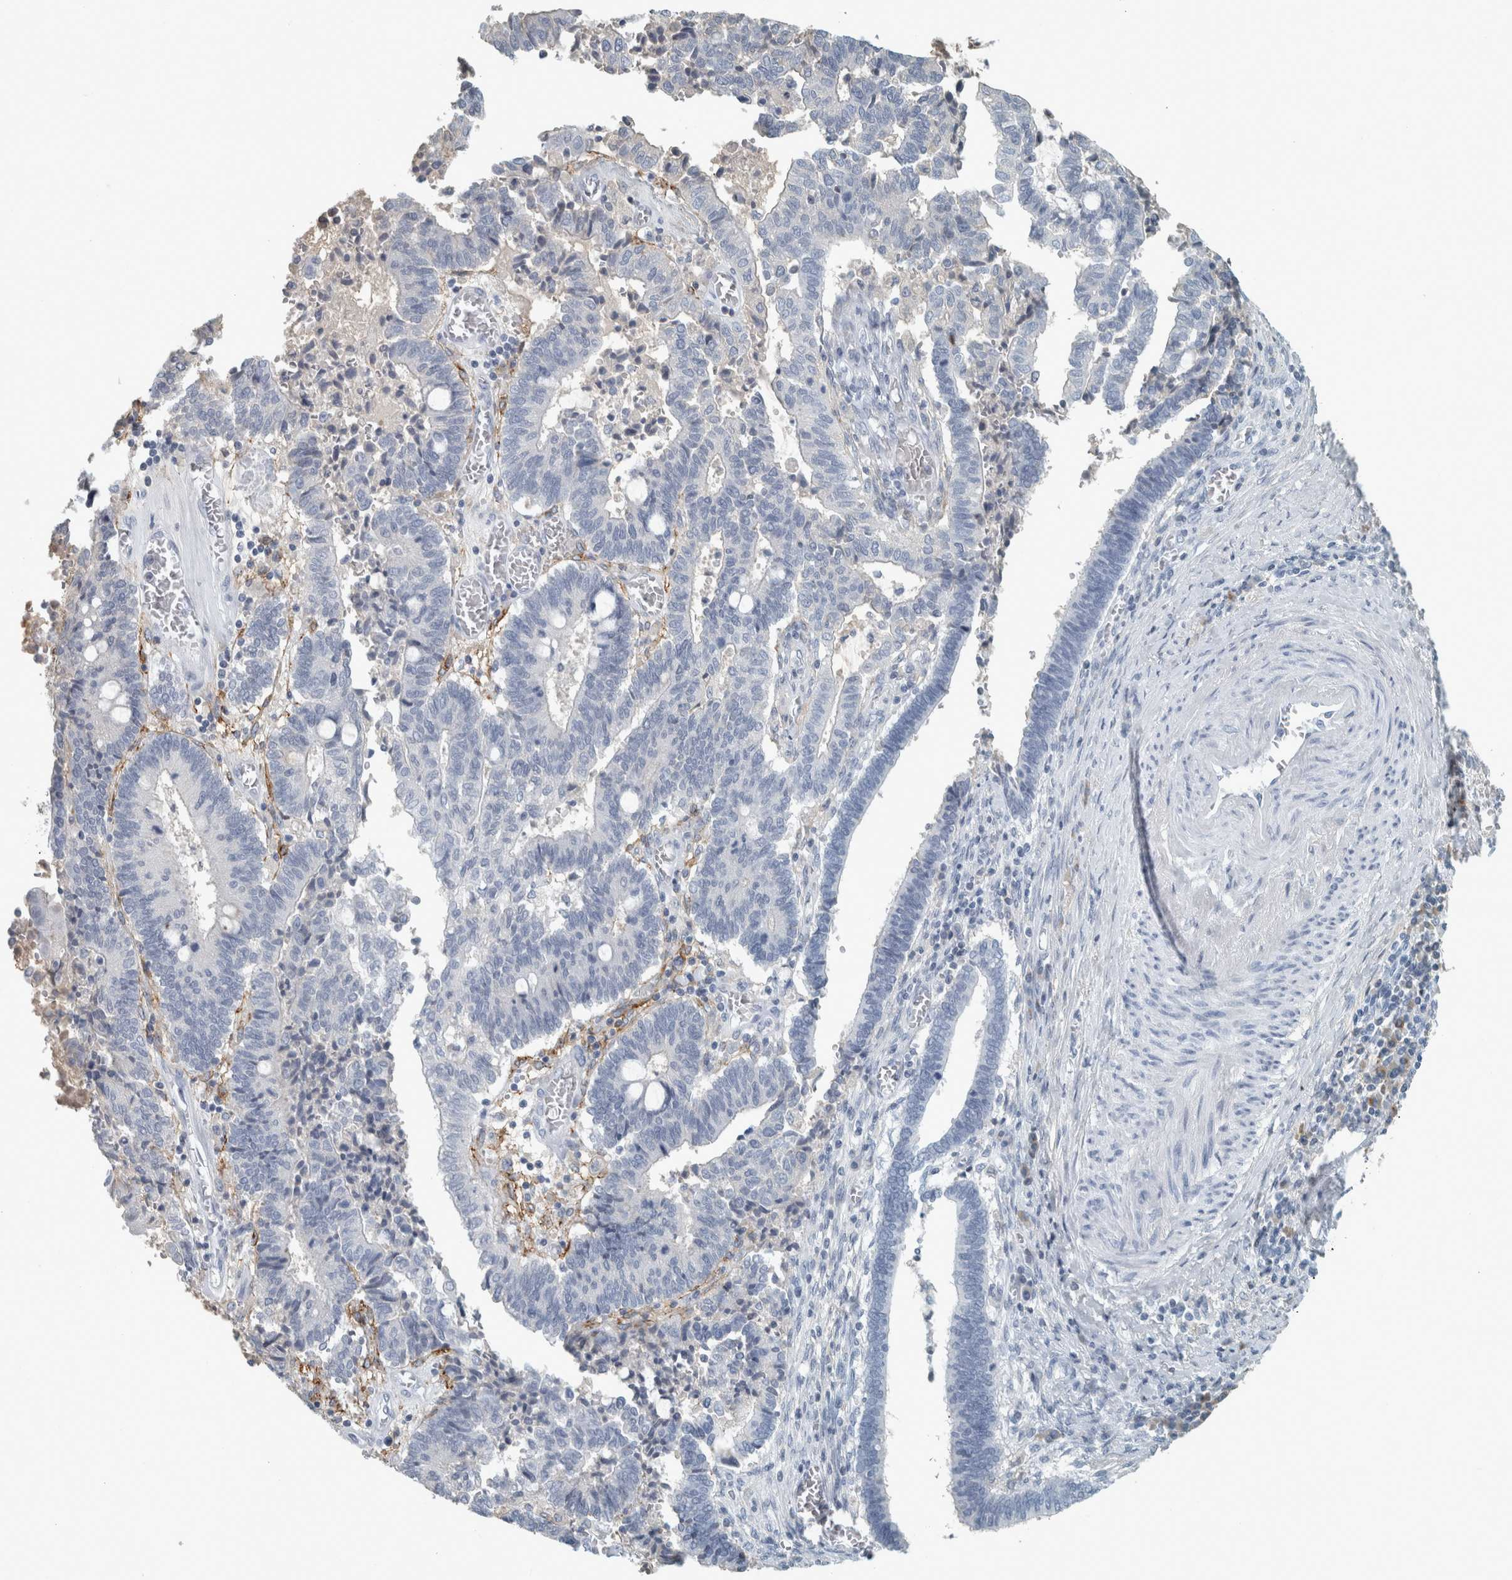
{"staining": {"intensity": "negative", "quantity": "none", "location": "none"}, "tissue": "cervical cancer", "cell_type": "Tumor cells", "image_type": "cancer", "snomed": [{"axis": "morphology", "description": "Adenocarcinoma, NOS"}, {"axis": "topography", "description": "Cervix"}], "caption": "High magnification brightfield microscopy of cervical cancer (adenocarcinoma) stained with DAB (3,3'-diaminobenzidine) (brown) and counterstained with hematoxylin (blue): tumor cells show no significant expression. (Immunohistochemistry, brightfield microscopy, high magnification).", "gene": "CHL1", "patient": {"sex": "female", "age": 44}}